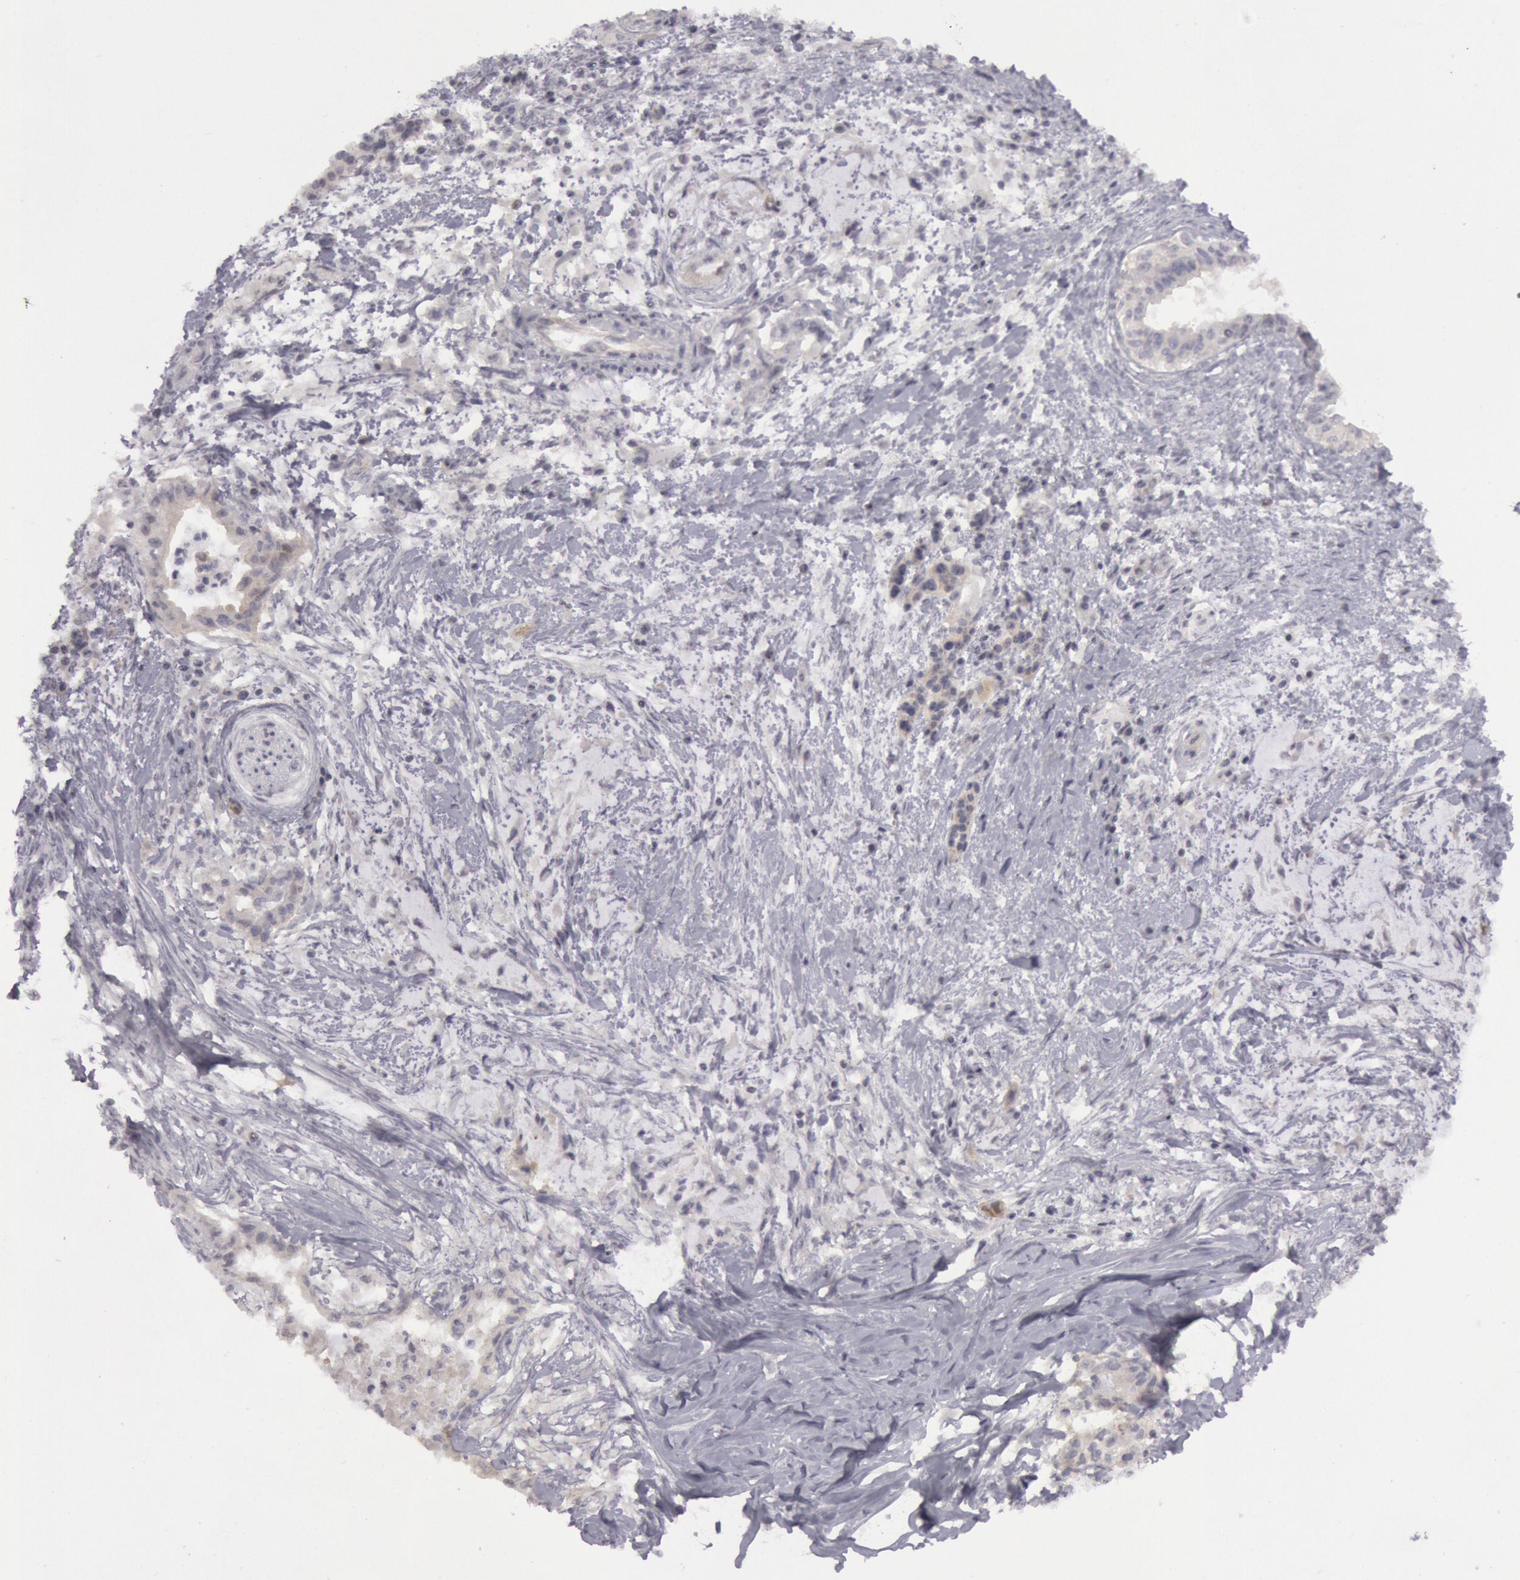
{"staining": {"intensity": "negative", "quantity": "none", "location": "none"}, "tissue": "pancreatic cancer", "cell_type": "Tumor cells", "image_type": "cancer", "snomed": [{"axis": "morphology", "description": "Adenocarcinoma, NOS"}, {"axis": "topography", "description": "Pancreas"}], "caption": "Protein analysis of adenocarcinoma (pancreatic) reveals no significant positivity in tumor cells.", "gene": "JOSD1", "patient": {"sex": "female", "age": 64}}